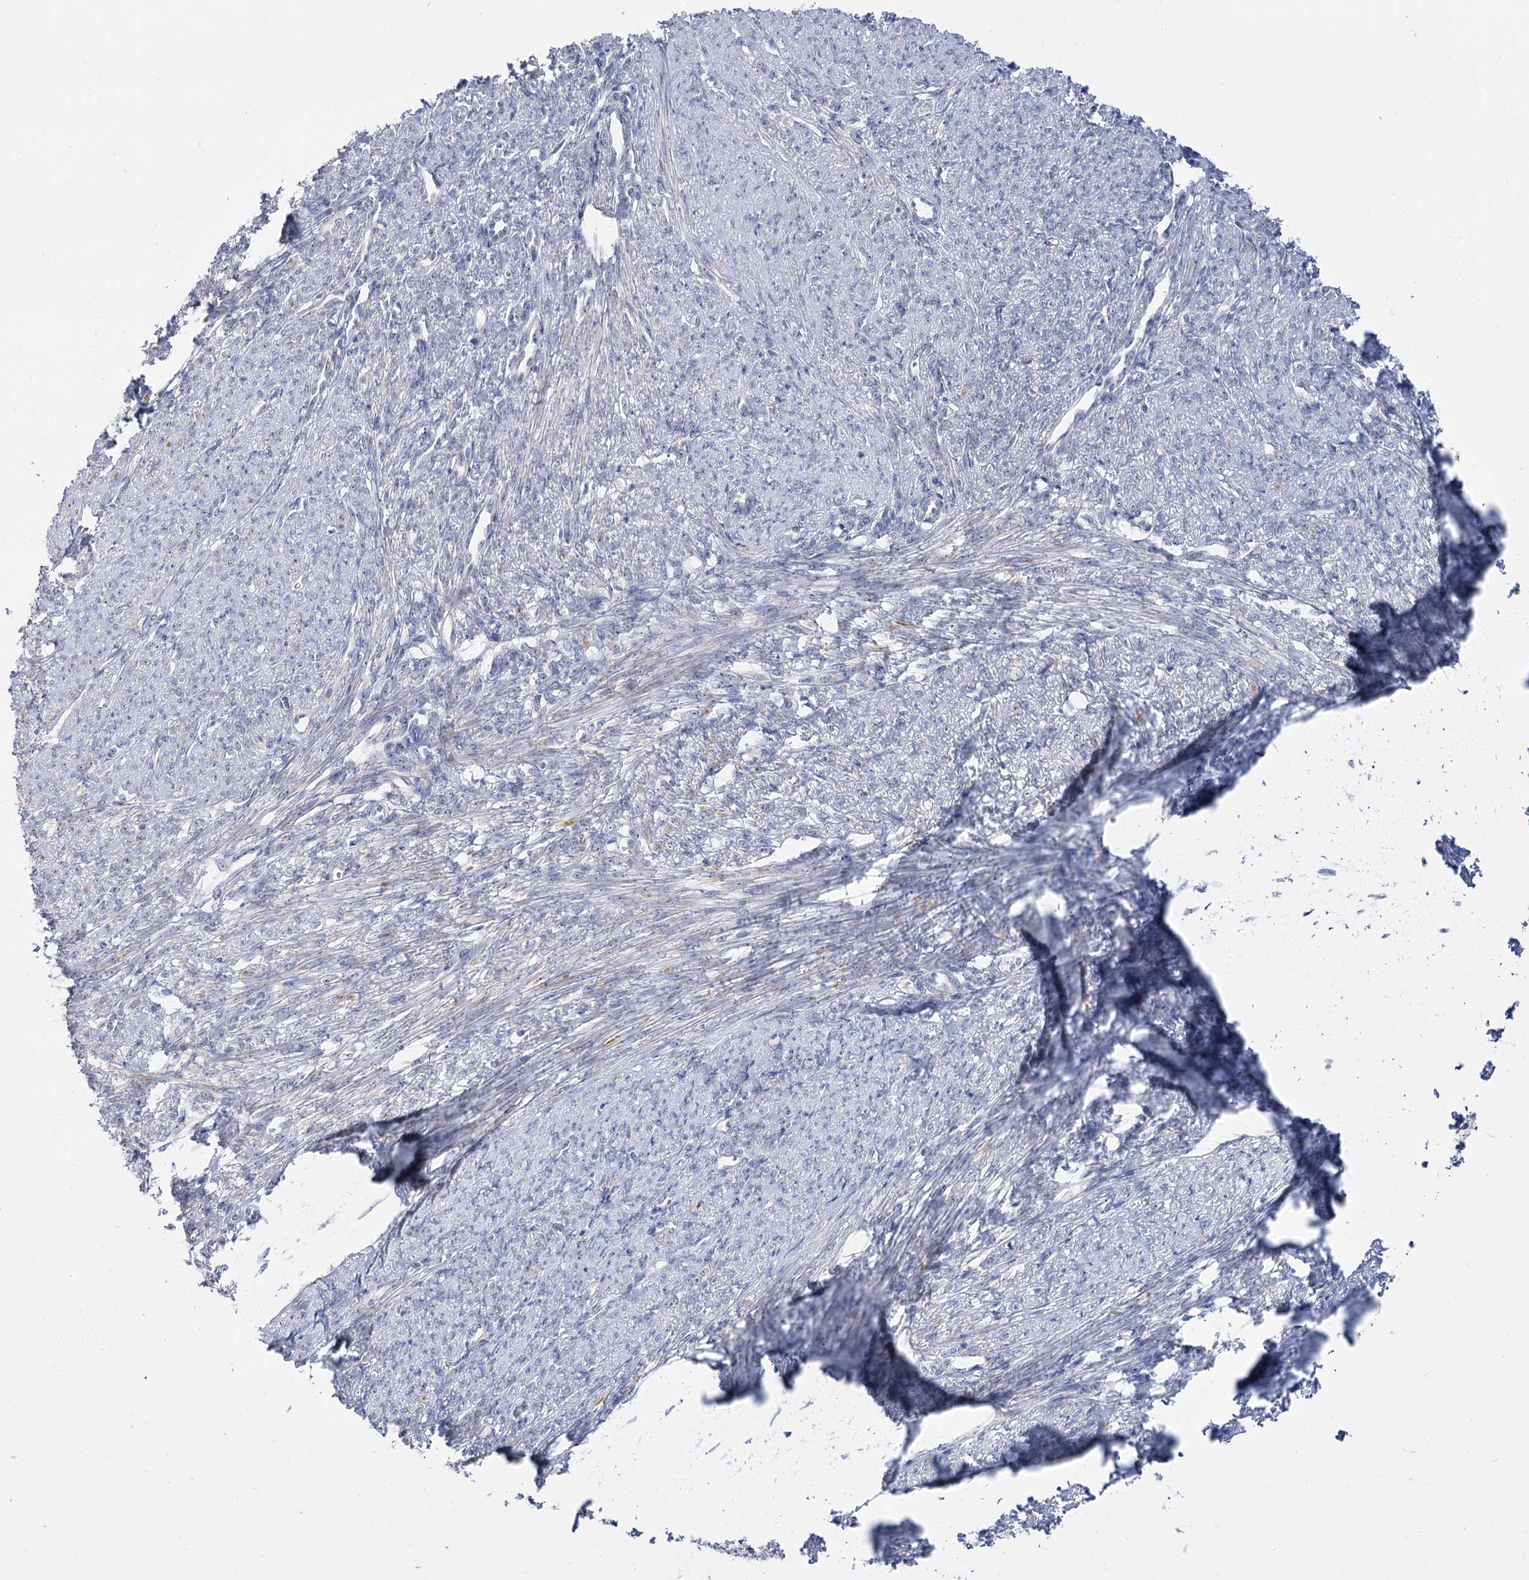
{"staining": {"intensity": "moderate", "quantity": "<25%", "location": "cytoplasmic/membranous"}, "tissue": "smooth muscle", "cell_type": "Smooth muscle cells", "image_type": "normal", "snomed": [{"axis": "morphology", "description": "Normal tissue, NOS"}, {"axis": "topography", "description": "Smooth muscle"}, {"axis": "topography", "description": "Uterus"}], "caption": "A low amount of moderate cytoplasmic/membranous staining is present in approximately <25% of smooth muscle cells in benign smooth muscle.", "gene": "SUOX", "patient": {"sex": "female", "age": 59}}